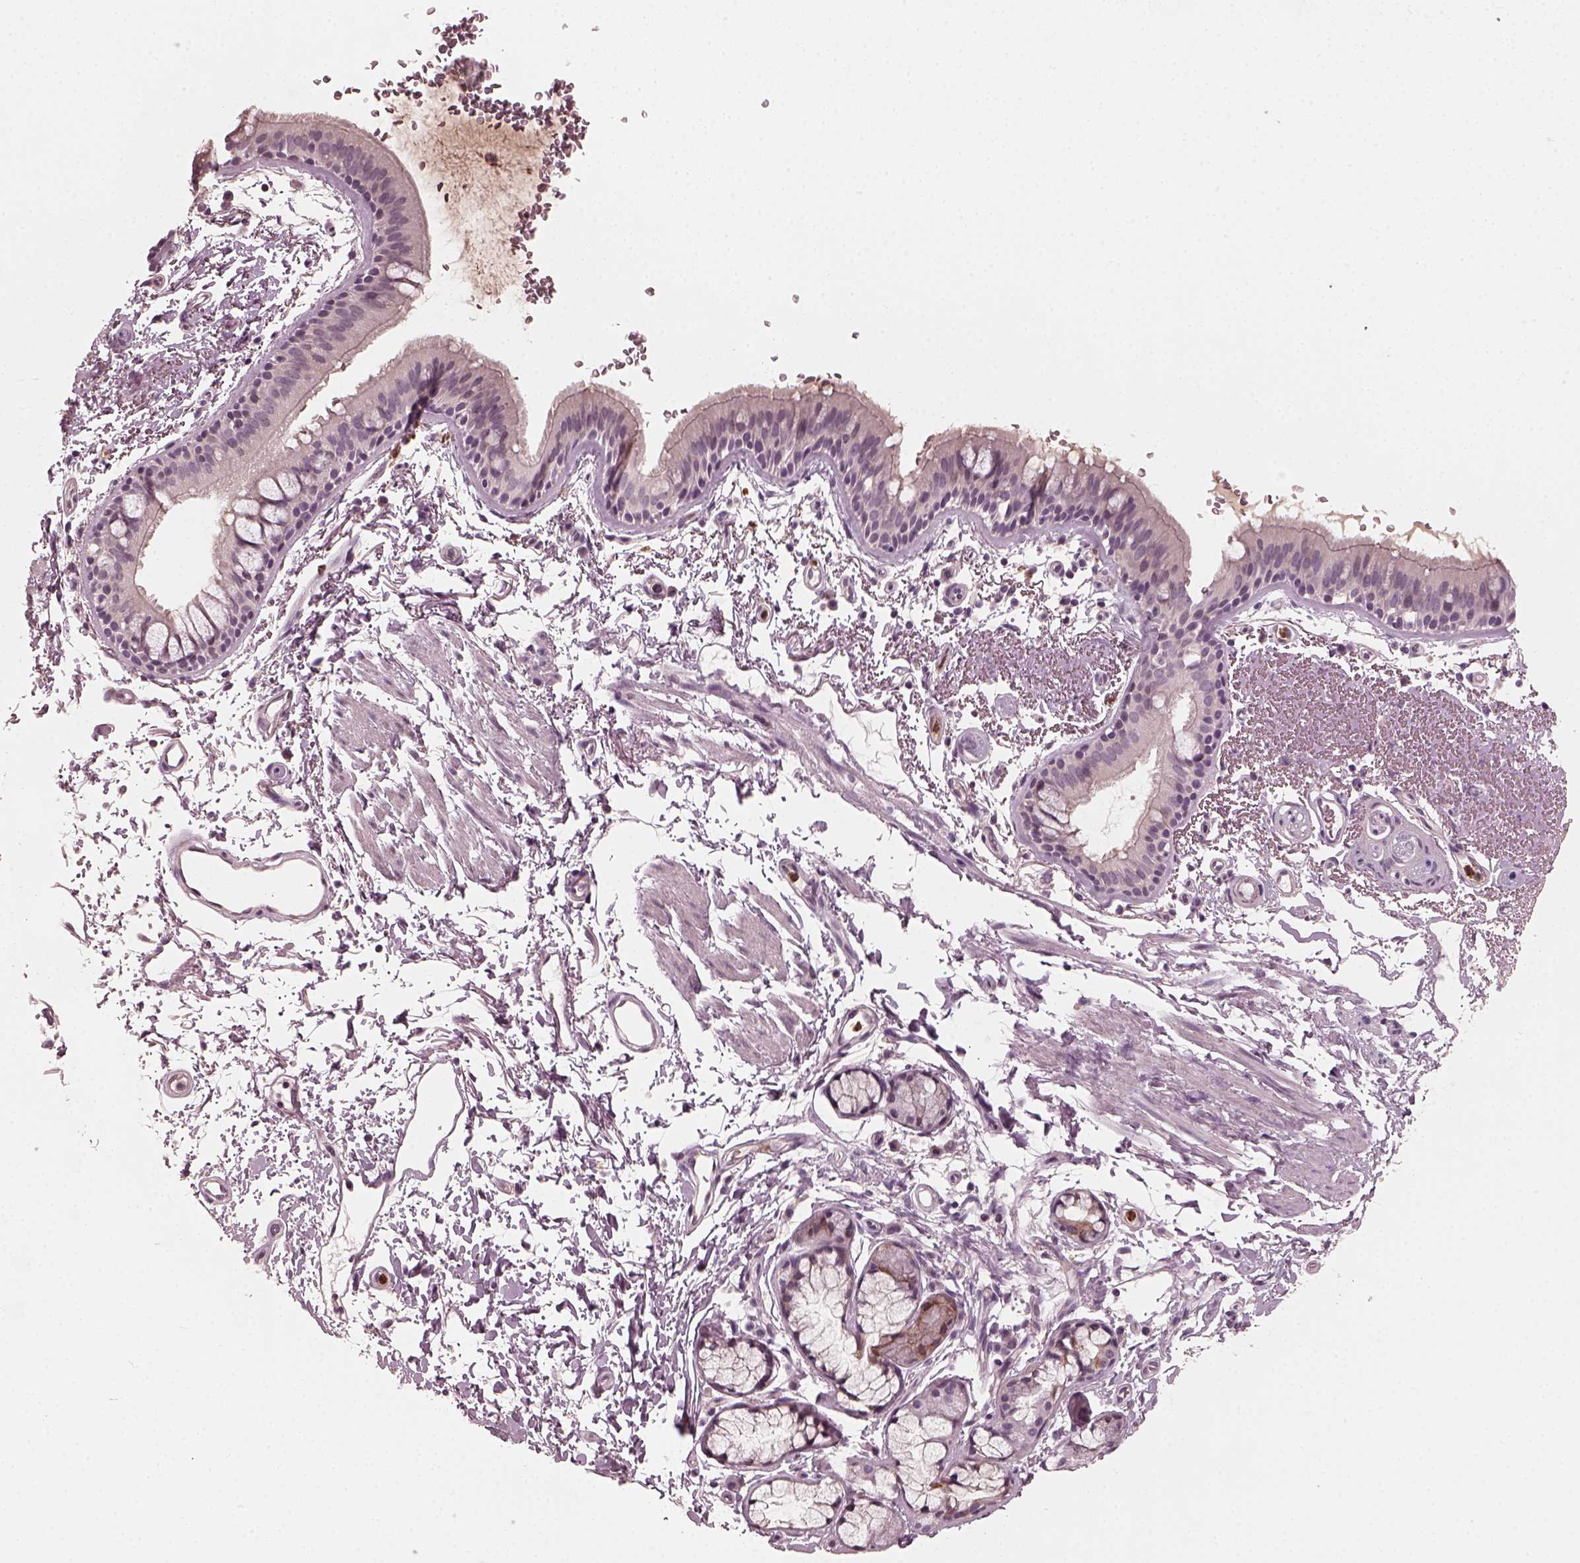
{"staining": {"intensity": "negative", "quantity": "none", "location": "none"}, "tissue": "bronchus", "cell_type": "Respiratory epithelial cells", "image_type": "normal", "snomed": [{"axis": "morphology", "description": "Normal tissue, NOS"}, {"axis": "topography", "description": "Lymph node"}, {"axis": "topography", "description": "Bronchus"}], "caption": "A high-resolution image shows immunohistochemistry (IHC) staining of normal bronchus, which reveals no significant expression in respiratory epithelial cells.", "gene": "CHIT1", "patient": {"sex": "female", "age": 70}}